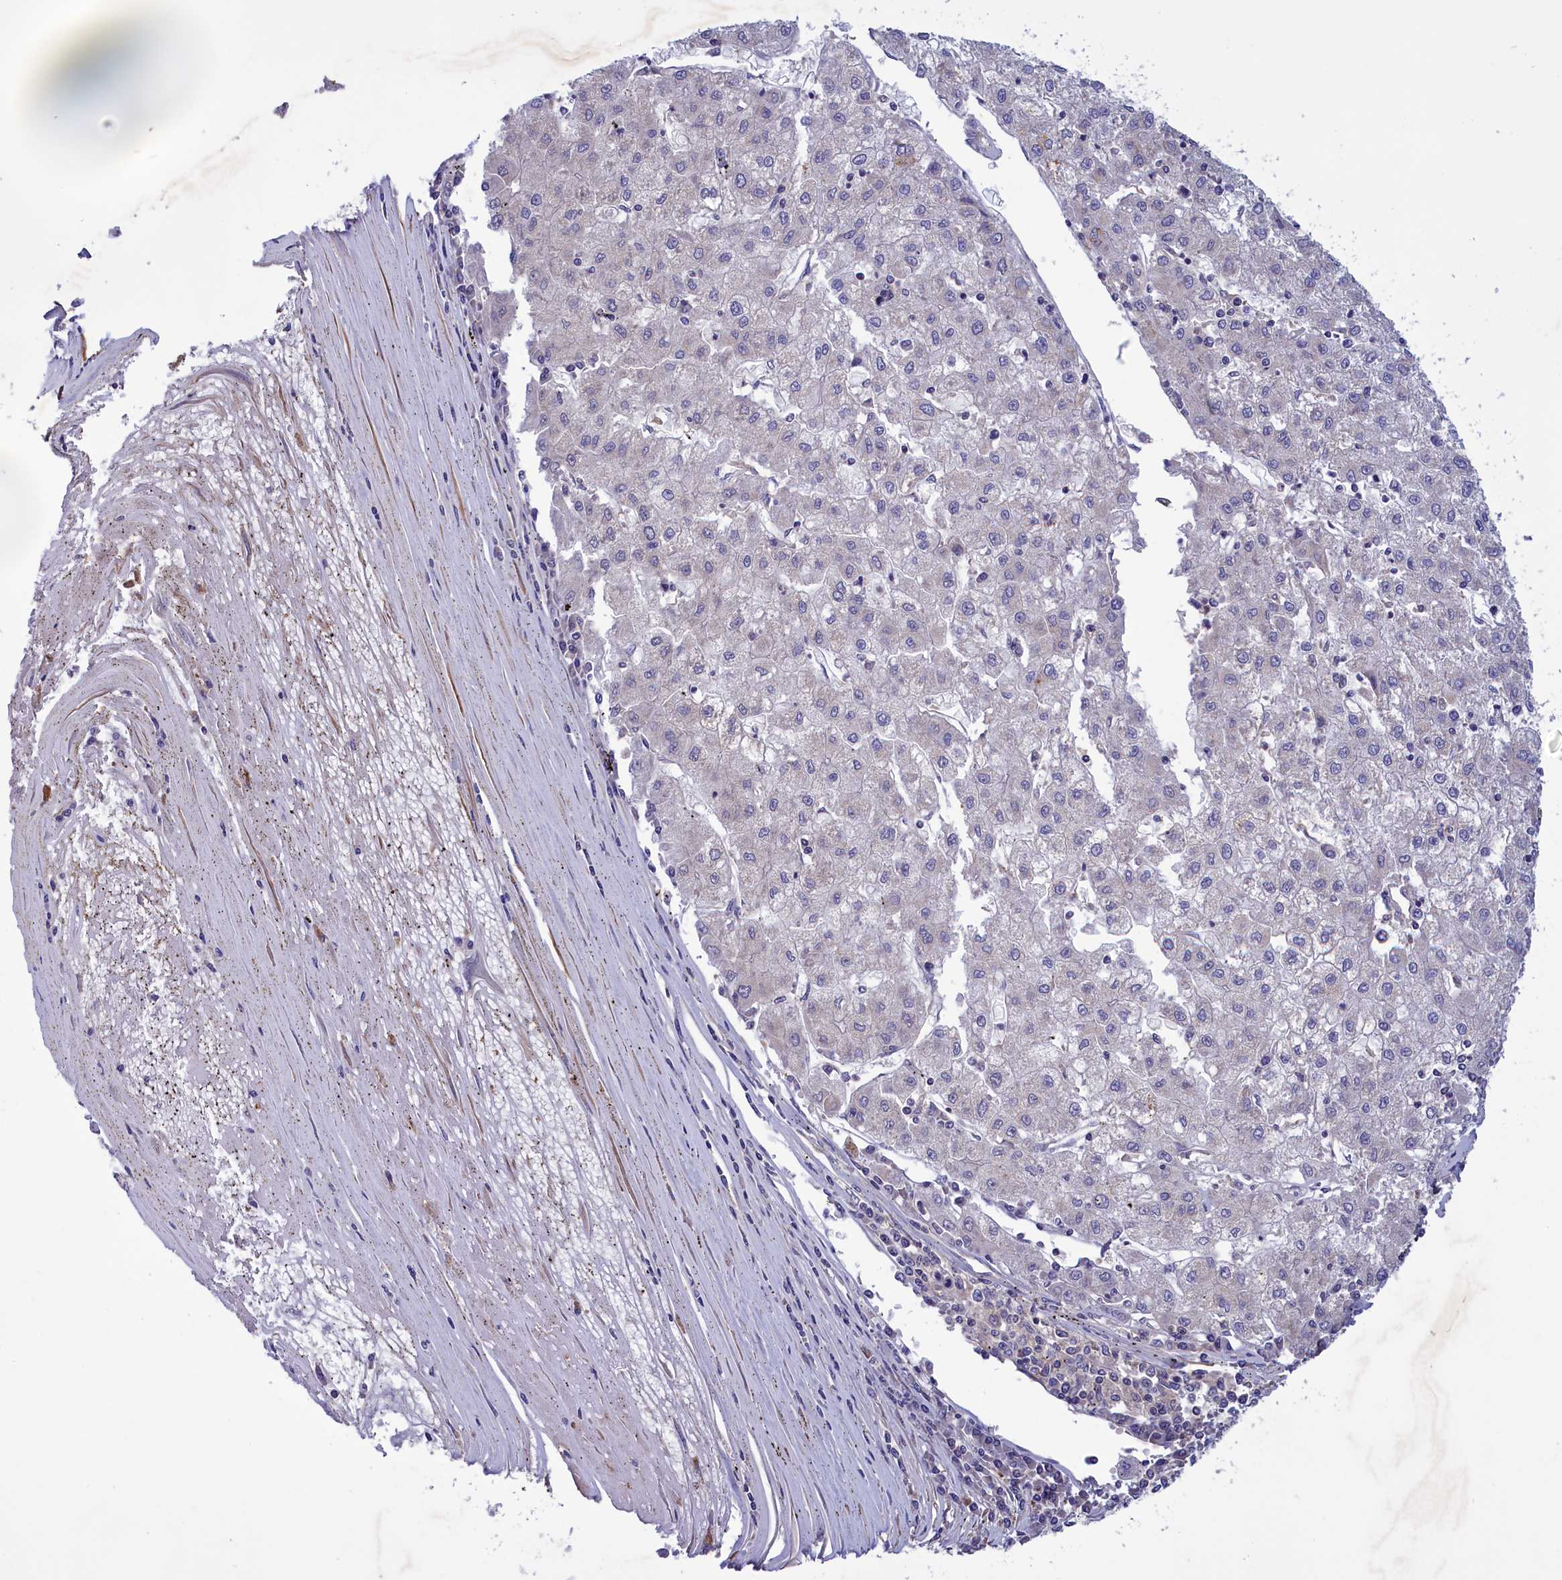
{"staining": {"intensity": "negative", "quantity": "none", "location": "none"}, "tissue": "liver cancer", "cell_type": "Tumor cells", "image_type": "cancer", "snomed": [{"axis": "morphology", "description": "Carcinoma, Hepatocellular, NOS"}, {"axis": "topography", "description": "Liver"}], "caption": "The image shows no significant staining in tumor cells of liver cancer. (DAB (3,3'-diaminobenzidine) IHC visualized using brightfield microscopy, high magnification).", "gene": "AMDHD2", "patient": {"sex": "male", "age": 72}}